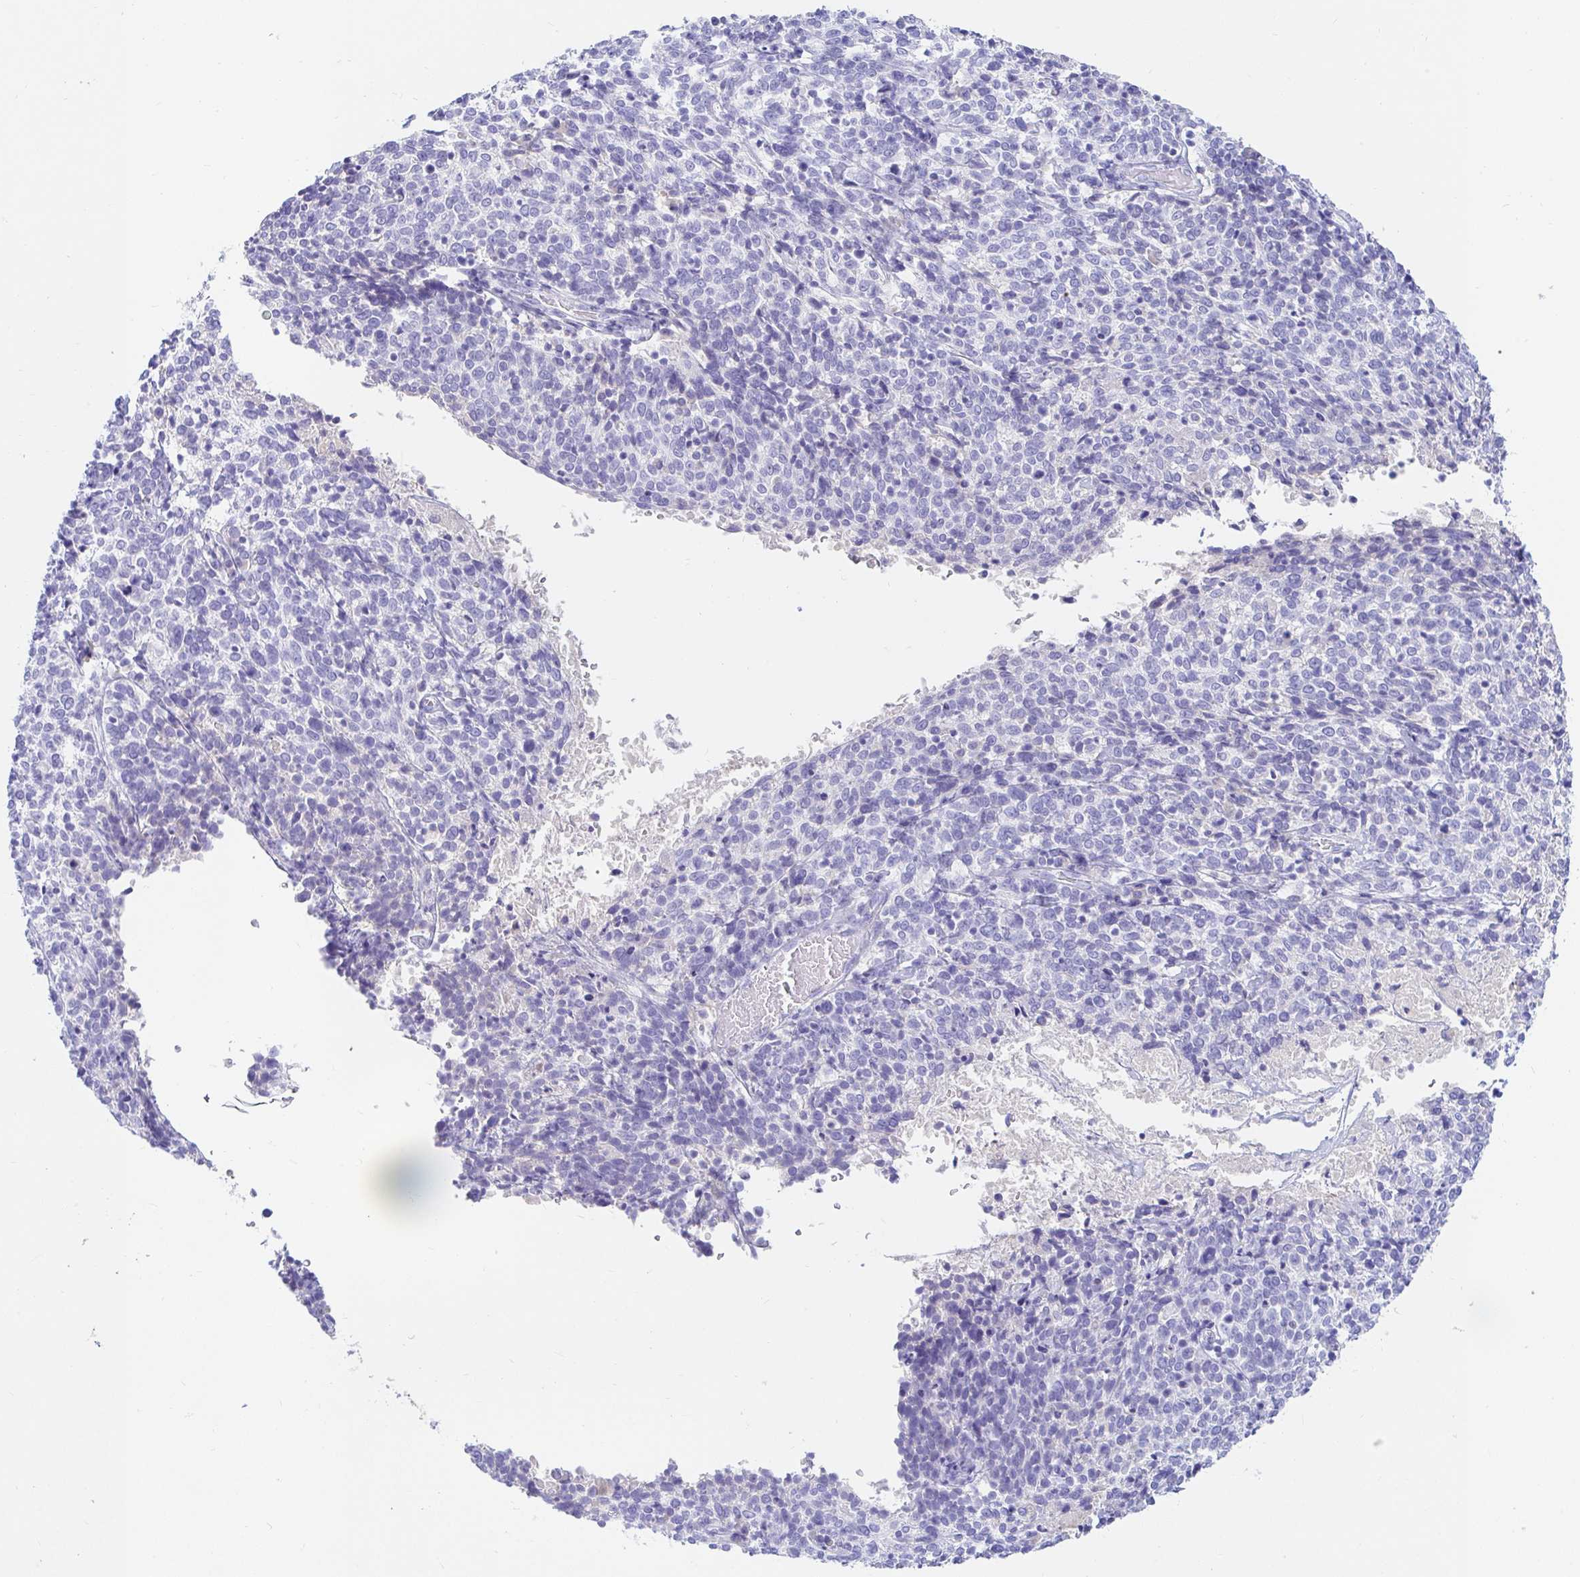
{"staining": {"intensity": "negative", "quantity": "none", "location": "none"}, "tissue": "cervical cancer", "cell_type": "Tumor cells", "image_type": "cancer", "snomed": [{"axis": "morphology", "description": "Squamous cell carcinoma, NOS"}, {"axis": "topography", "description": "Cervix"}], "caption": "High power microscopy histopathology image of an immunohistochemistry photomicrograph of cervical squamous cell carcinoma, revealing no significant positivity in tumor cells. The staining was performed using DAB to visualize the protein expression in brown, while the nuclei were stained in blue with hematoxylin (Magnification: 20x).", "gene": "NR2E1", "patient": {"sex": "female", "age": 46}}